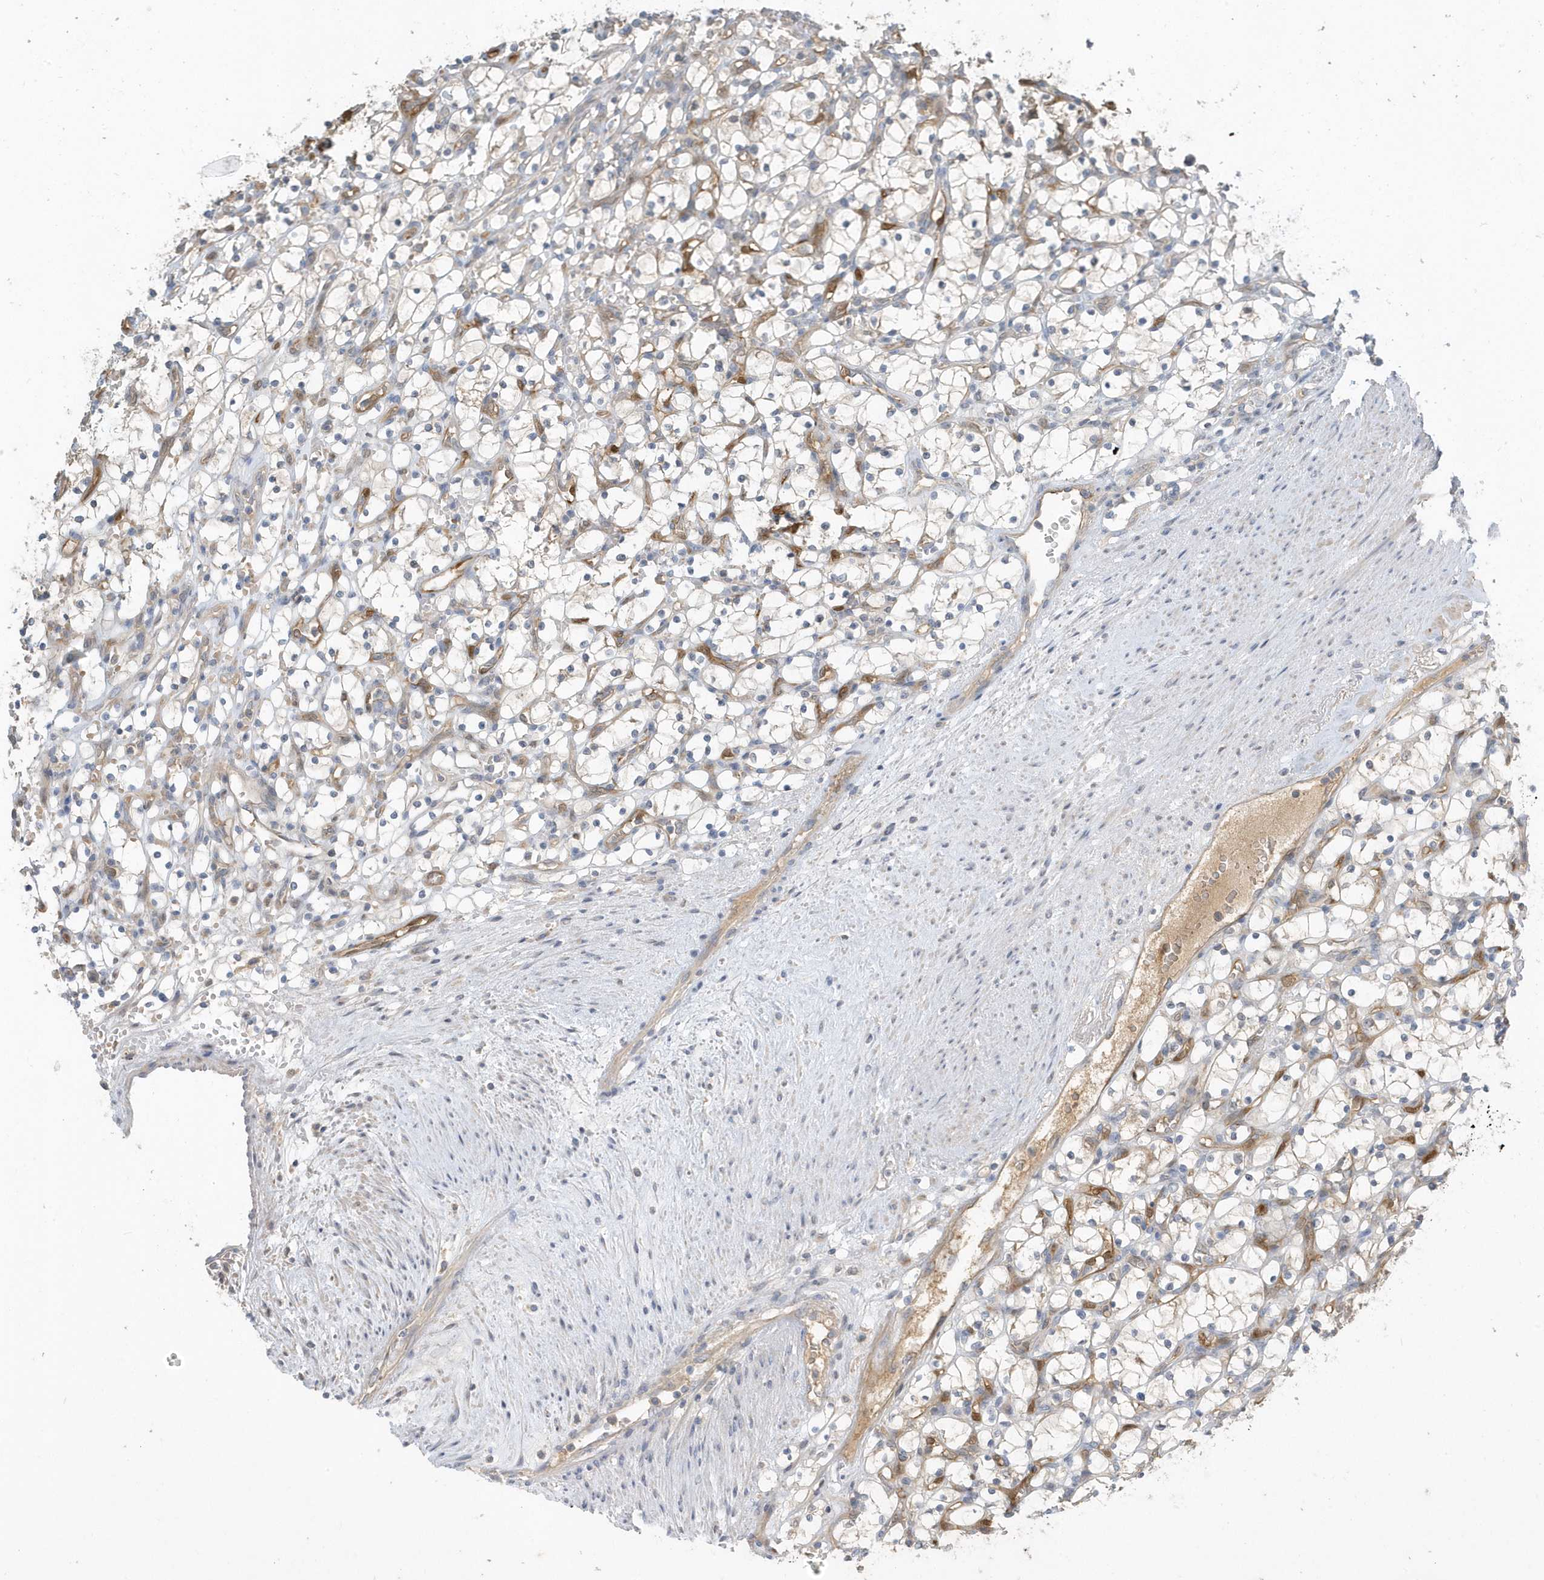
{"staining": {"intensity": "negative", "quantity": "none", "location": "none"}, "tissue": "renal cancer", "cell_type": "Tumor cells", "image_type": "cancer", "snomed": [{"axis": "morphology", "description": "Adenocarcinoma, NOS"}, {"axis": "topography", "description": "Kidney"}], "caption": "An image of human renal cancer (adenocarcinoma) is negative for staining in tumor cells.", "gene": "USP53", "patient": {"sex": "female", "age": 69}}